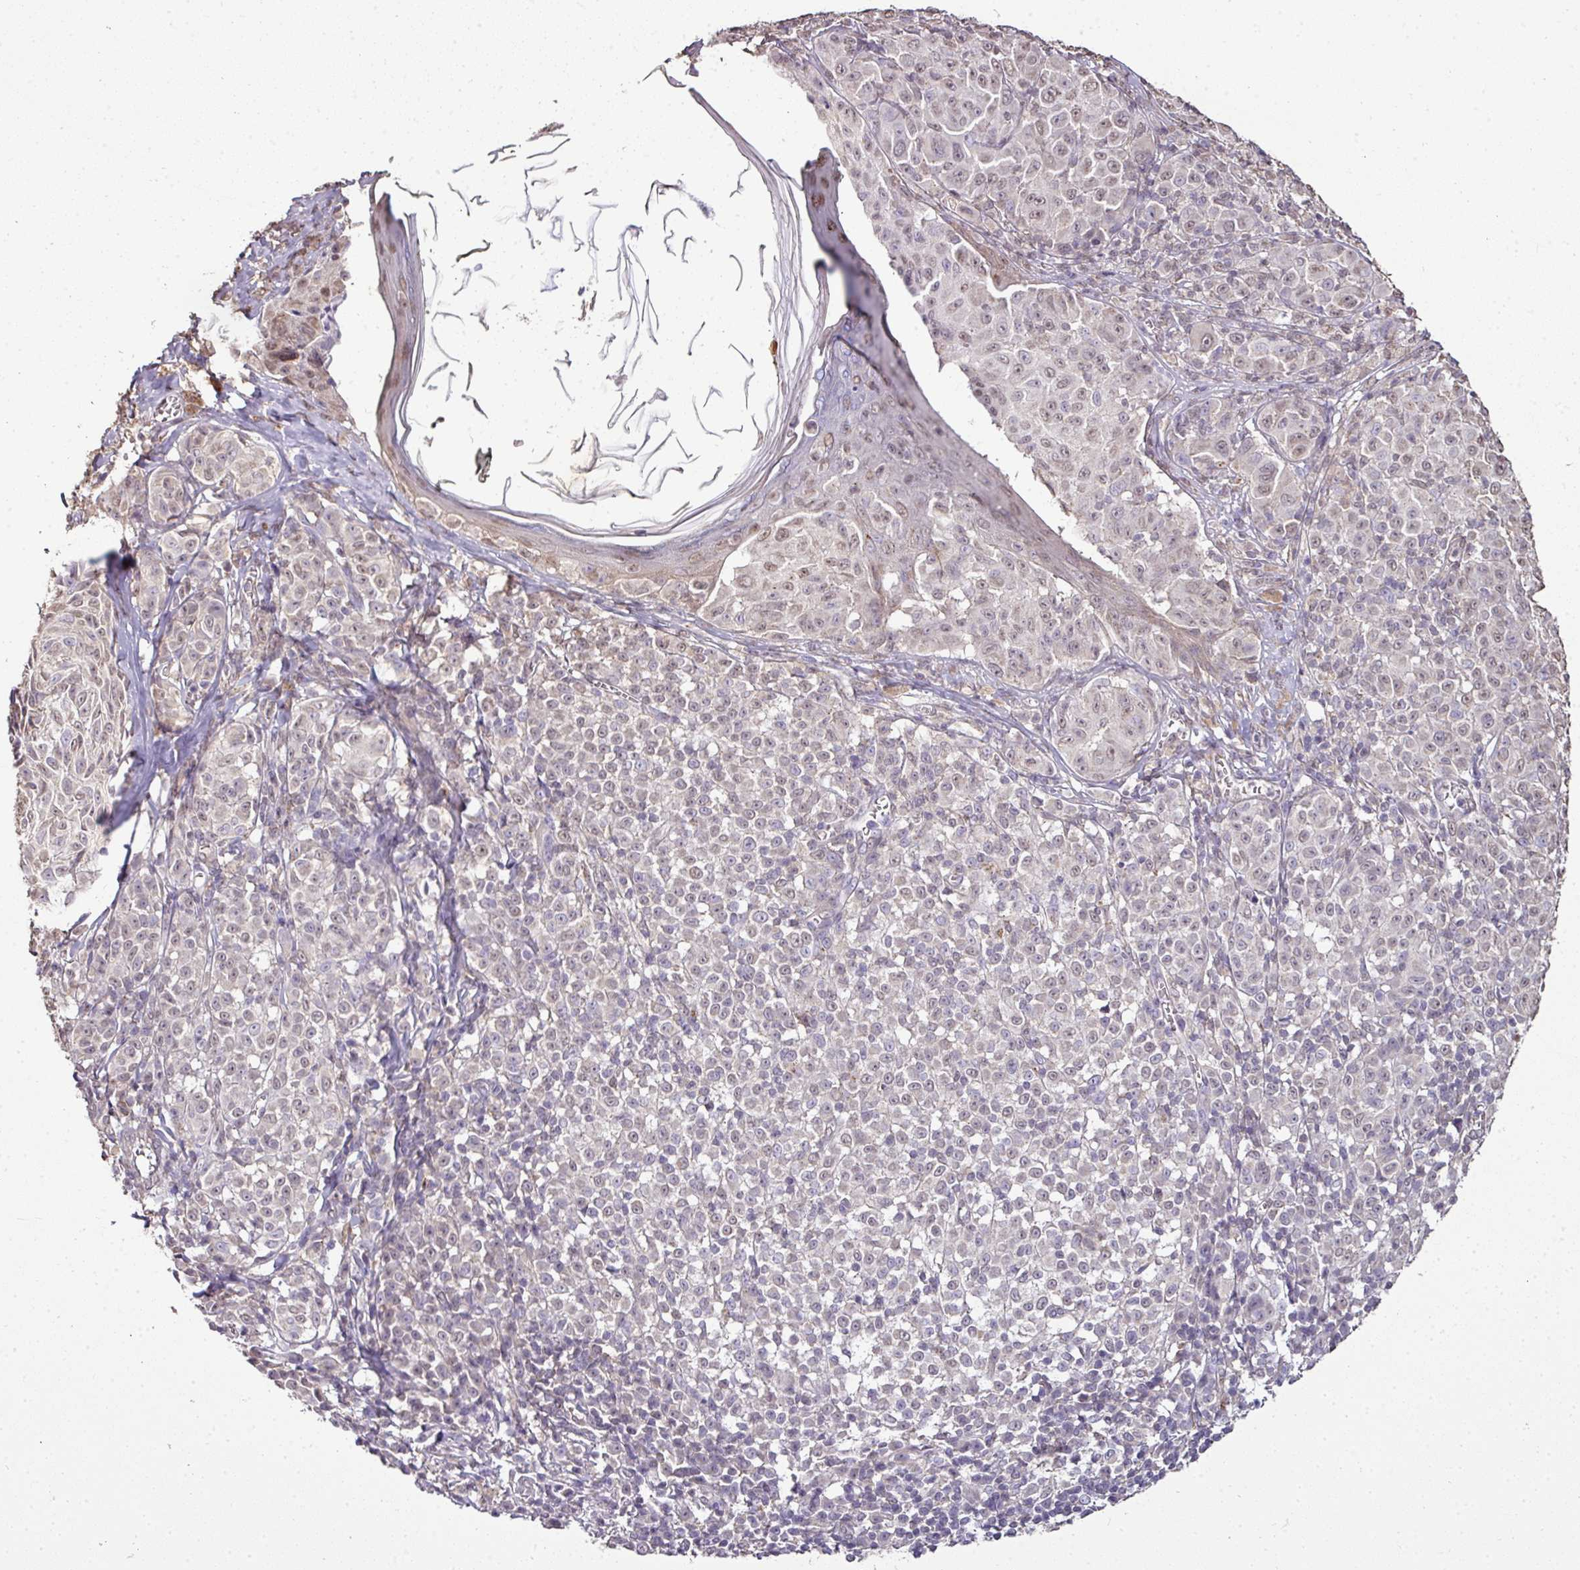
{"staining": {"intensity": "negative", "quantity": "none", "location": "none"}, "tissue": "melanoma", "cell_type": "Tumor cells", "image_type": "cancer", "snomed": [{"axis": "morphology", "description": "Malignant melanoma, NOS"}, {"axis": "topography", "description": "Skin"}], "caption": "Melanoma was stained to show a protein in brown. There is no significant staining in tumor cells.", "gene": "JPH2", "patient": {"sex": "female", "age": 43}}